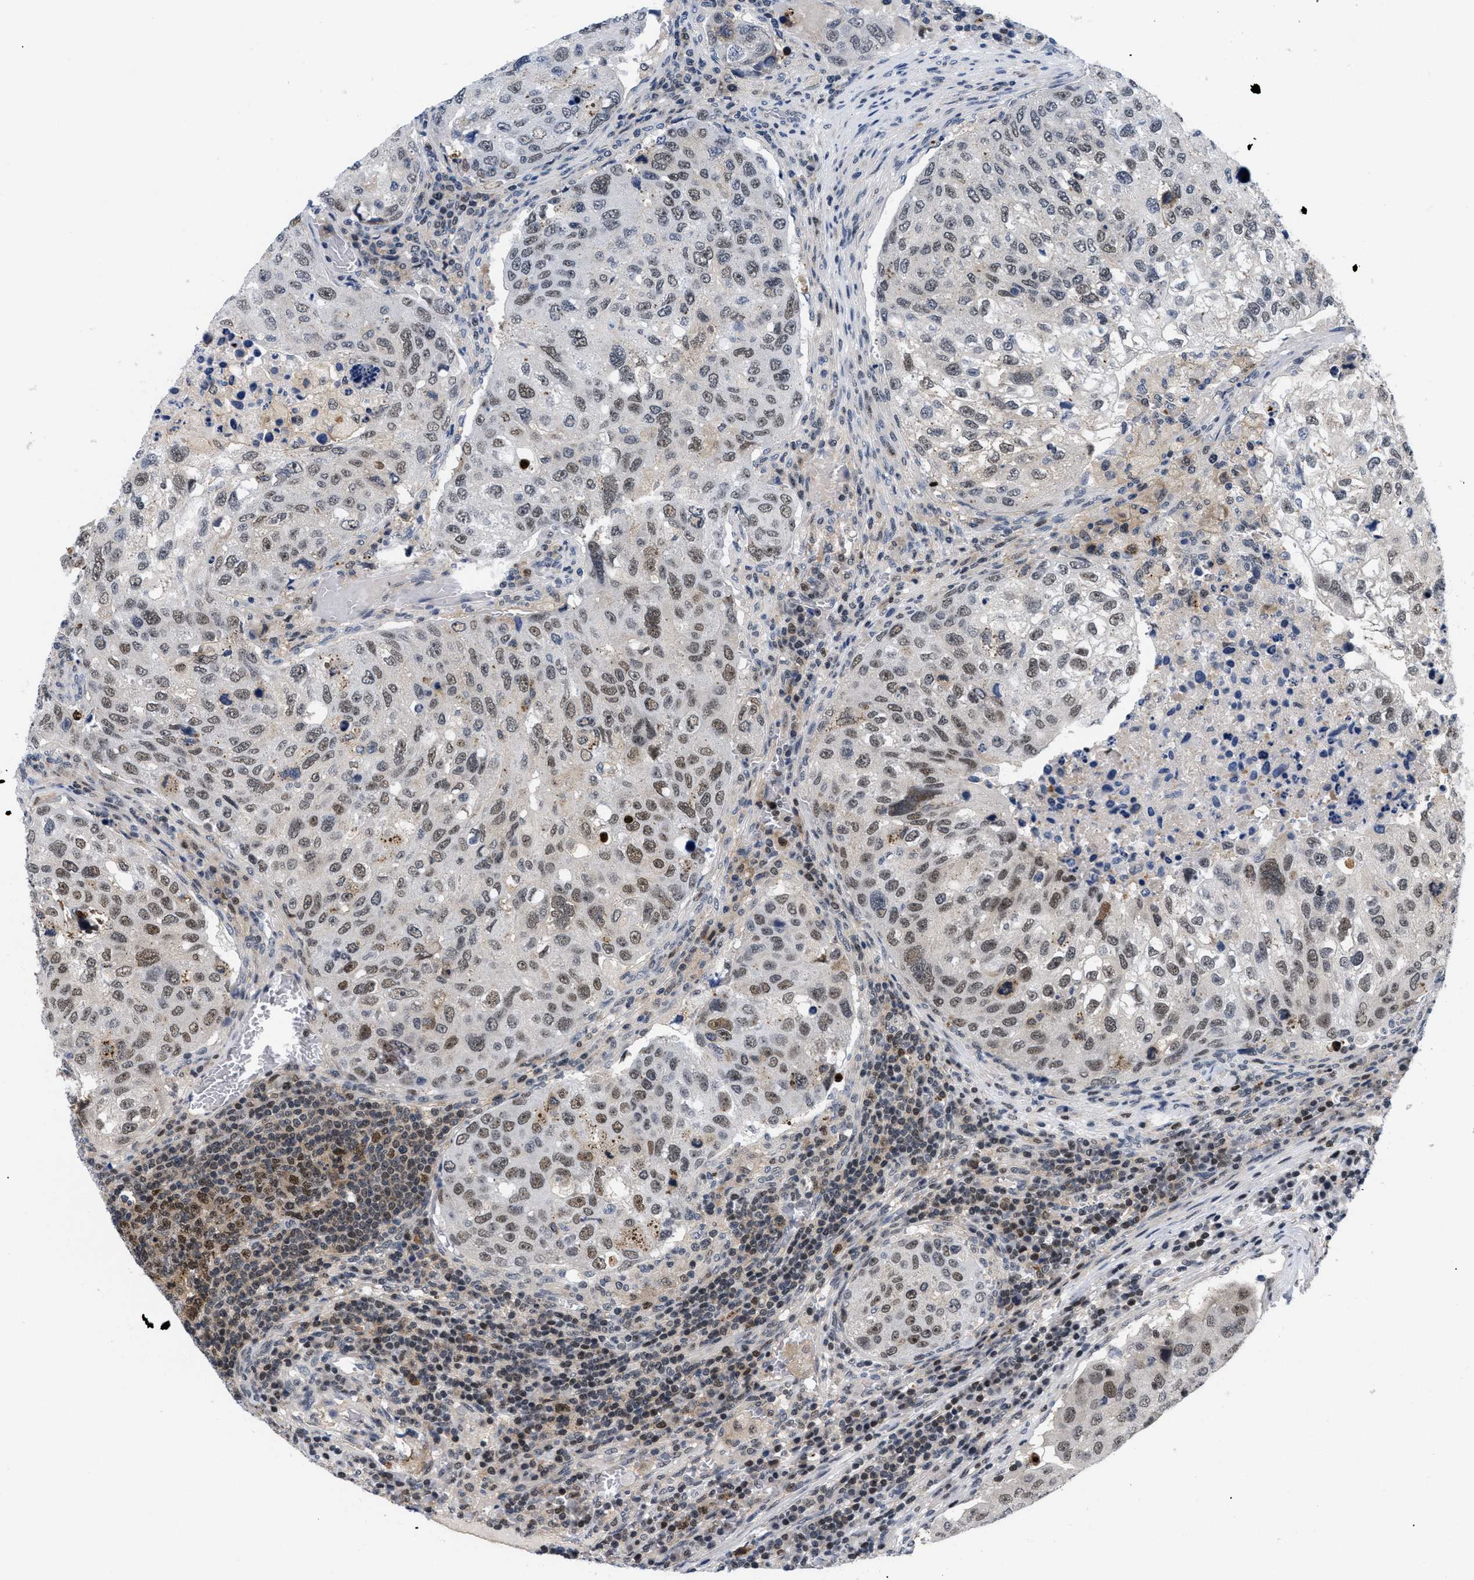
{"staining": {"intensity": "moderate", "quantity": "25%-75%", "location": "nuclear"}, "tissue": "urothelial cancer", "cell_type": "Tumor cells", "image_type": "cancer", "snomed": [{"axis": "morphology", "description": "Urothelial carcinoma, High grade"}, {"axis": "topography", "description": "Lymph node"}, {"axis": "topography", "description": "Urinary bladder"}], "caption": "High-grade urothelial carcinoma was stained to show a protein in brown. There is medium levels of moderate nuclear positivity in about 25%-75% of tumor cells.", "gene": "PITHD1", "patient": {"sex": "male", "age": 51}}